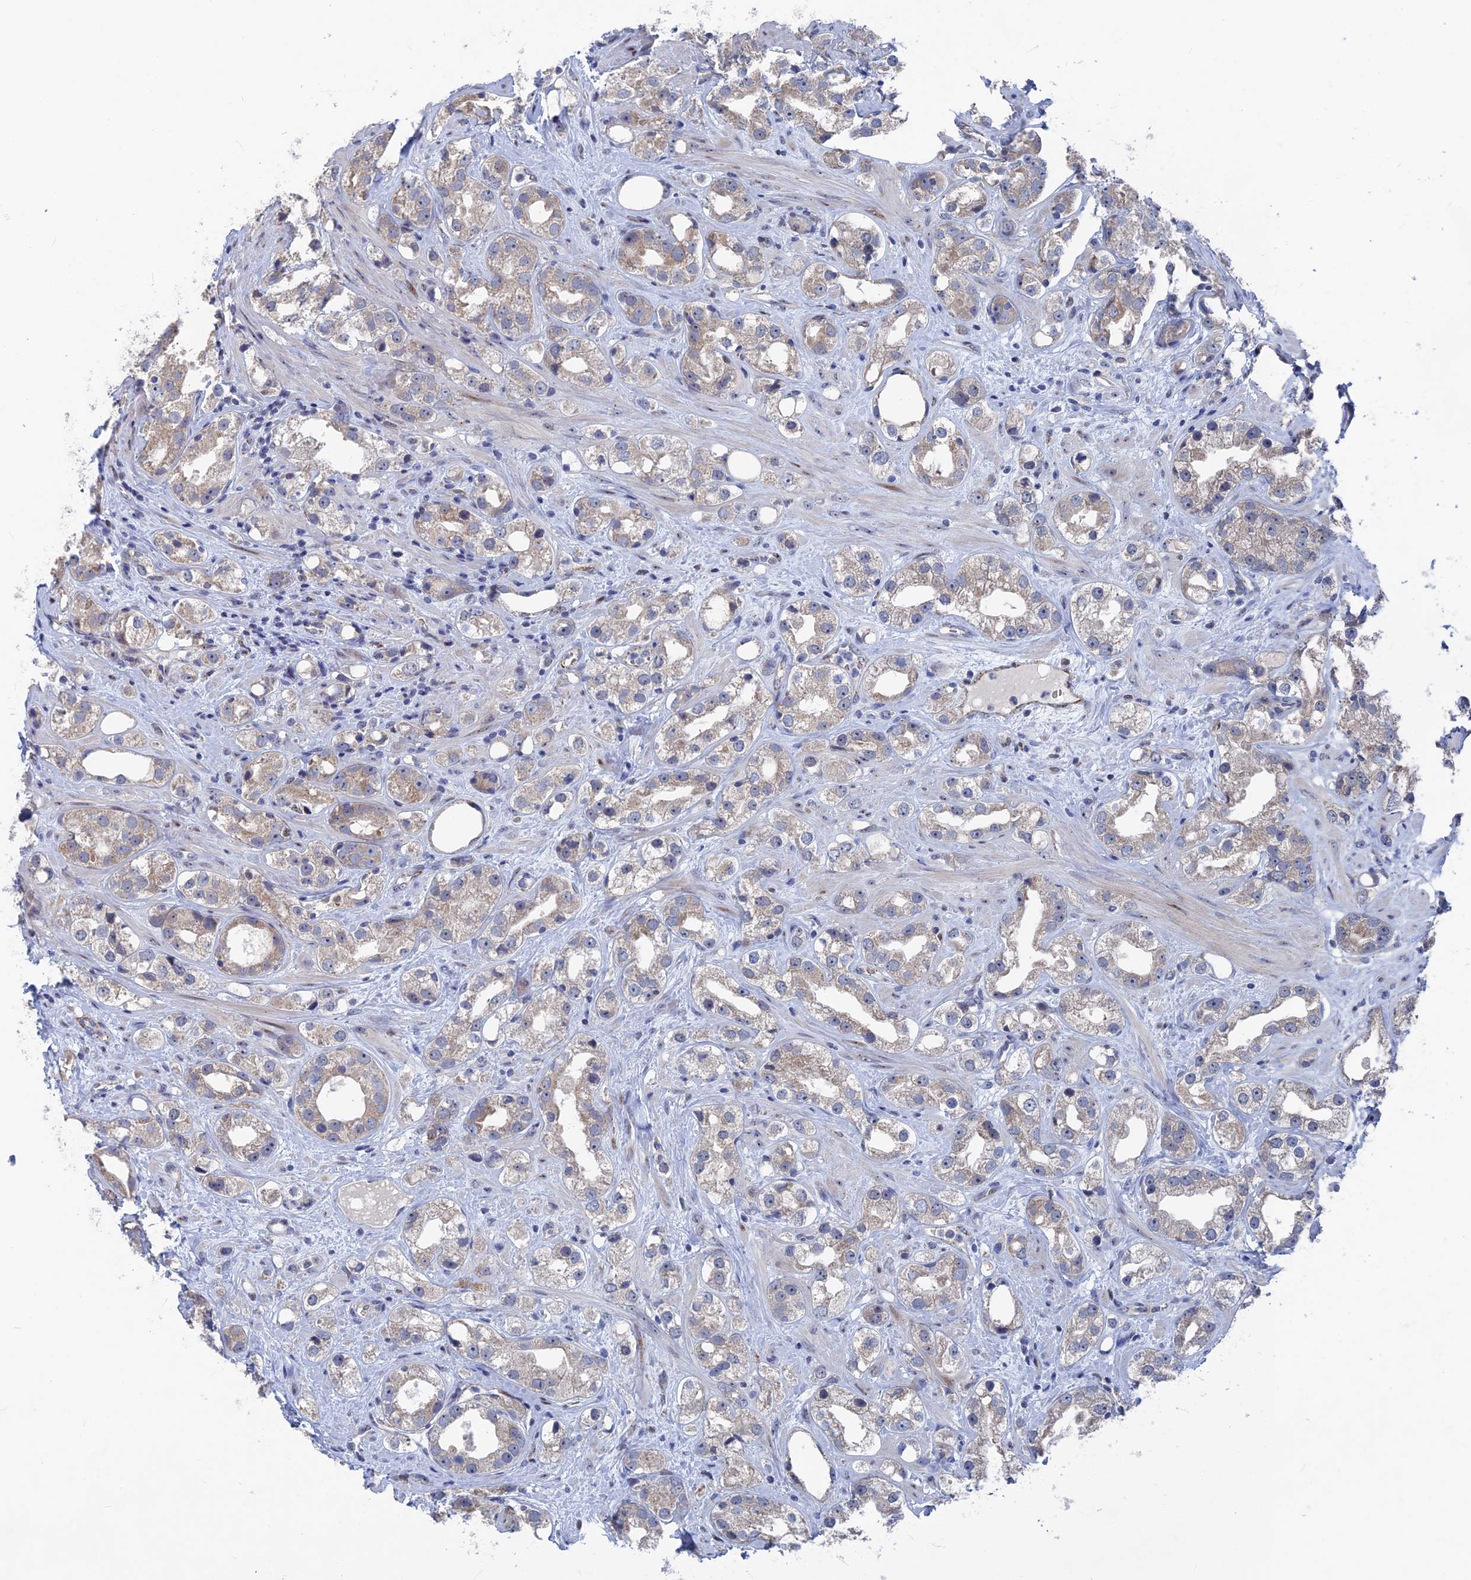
{"staining": {"intensity": "weak", "quantity": ">75%", "location": "cytoplasmic/membranous"}, "tissue": "prostate cancer", "cell_type": "Tumor cells", "image_type": "cancer", "snomed": [{"axis": "morphology", "description": "Adenocarcinoma, NOS"}, {"axis": "topography", "description": "Prostate"}], "caption": "Immunohistochemical staining of adenocarcinoma (prostate) reveals low levels of weak cytoplasmic/membranous expression in approximately >75% of tumor cells.", "gene": "SH3D21", "patient": {"sex": "male", "age": 79}}